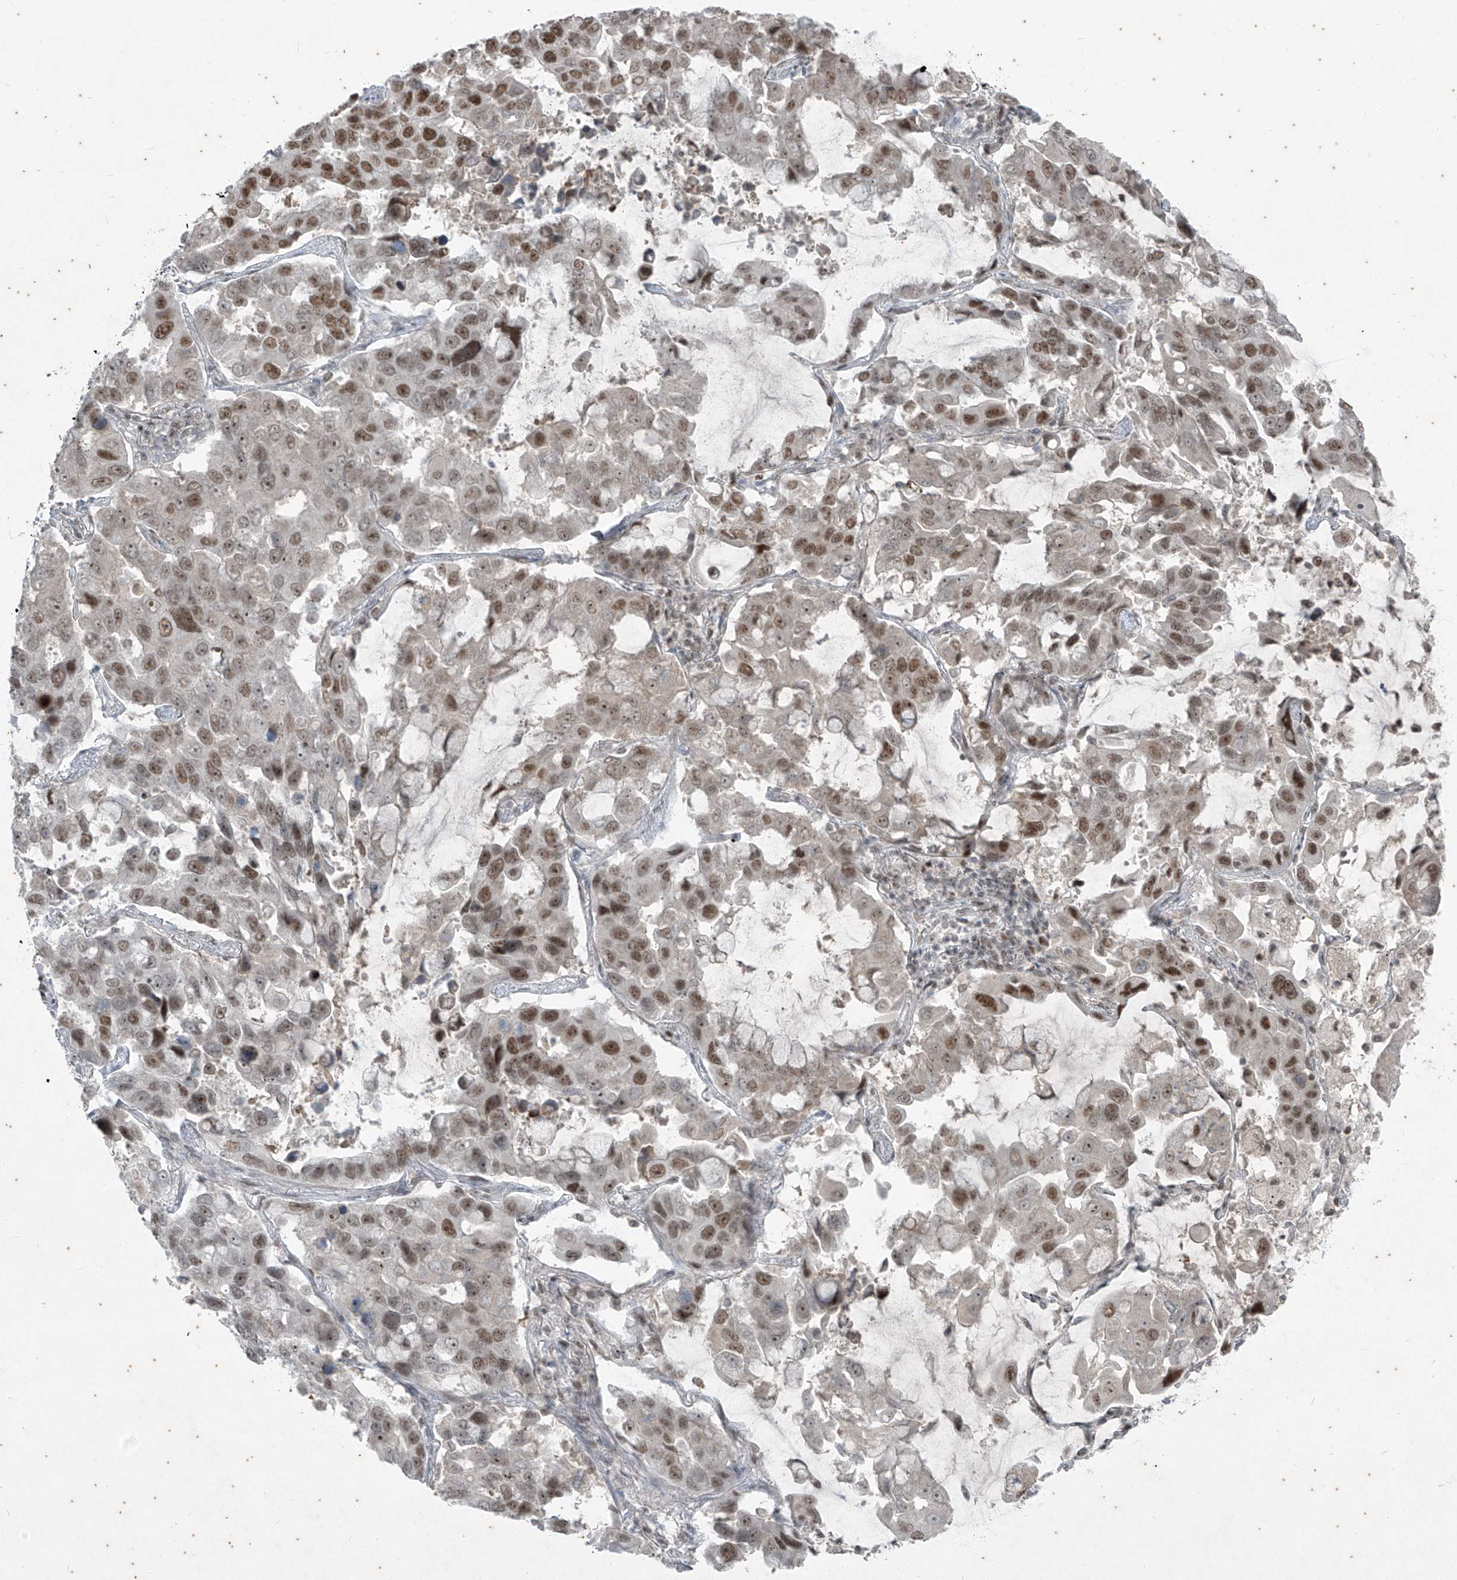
{"staining": {"intensity": "moderate", "quantity": ">75%", "location": "nuclear"}, "tissue": "lung cancer", "cell_type": "Tumor cells", "image_type": "cancer", "snomed": [{"axis": "morphology", "description": "Adenocarcinoma, NOS"}, {"axis": "topography", "description": "Lung"}], "caption": "DAB immunohistochemical staining of adenocarcinoma (lung) reveals moderate nuclear protein positivity in approximately >75% of tumor cells.", "gene": "ZNF354B", "patient": {"sex": "male", "age": 64}}